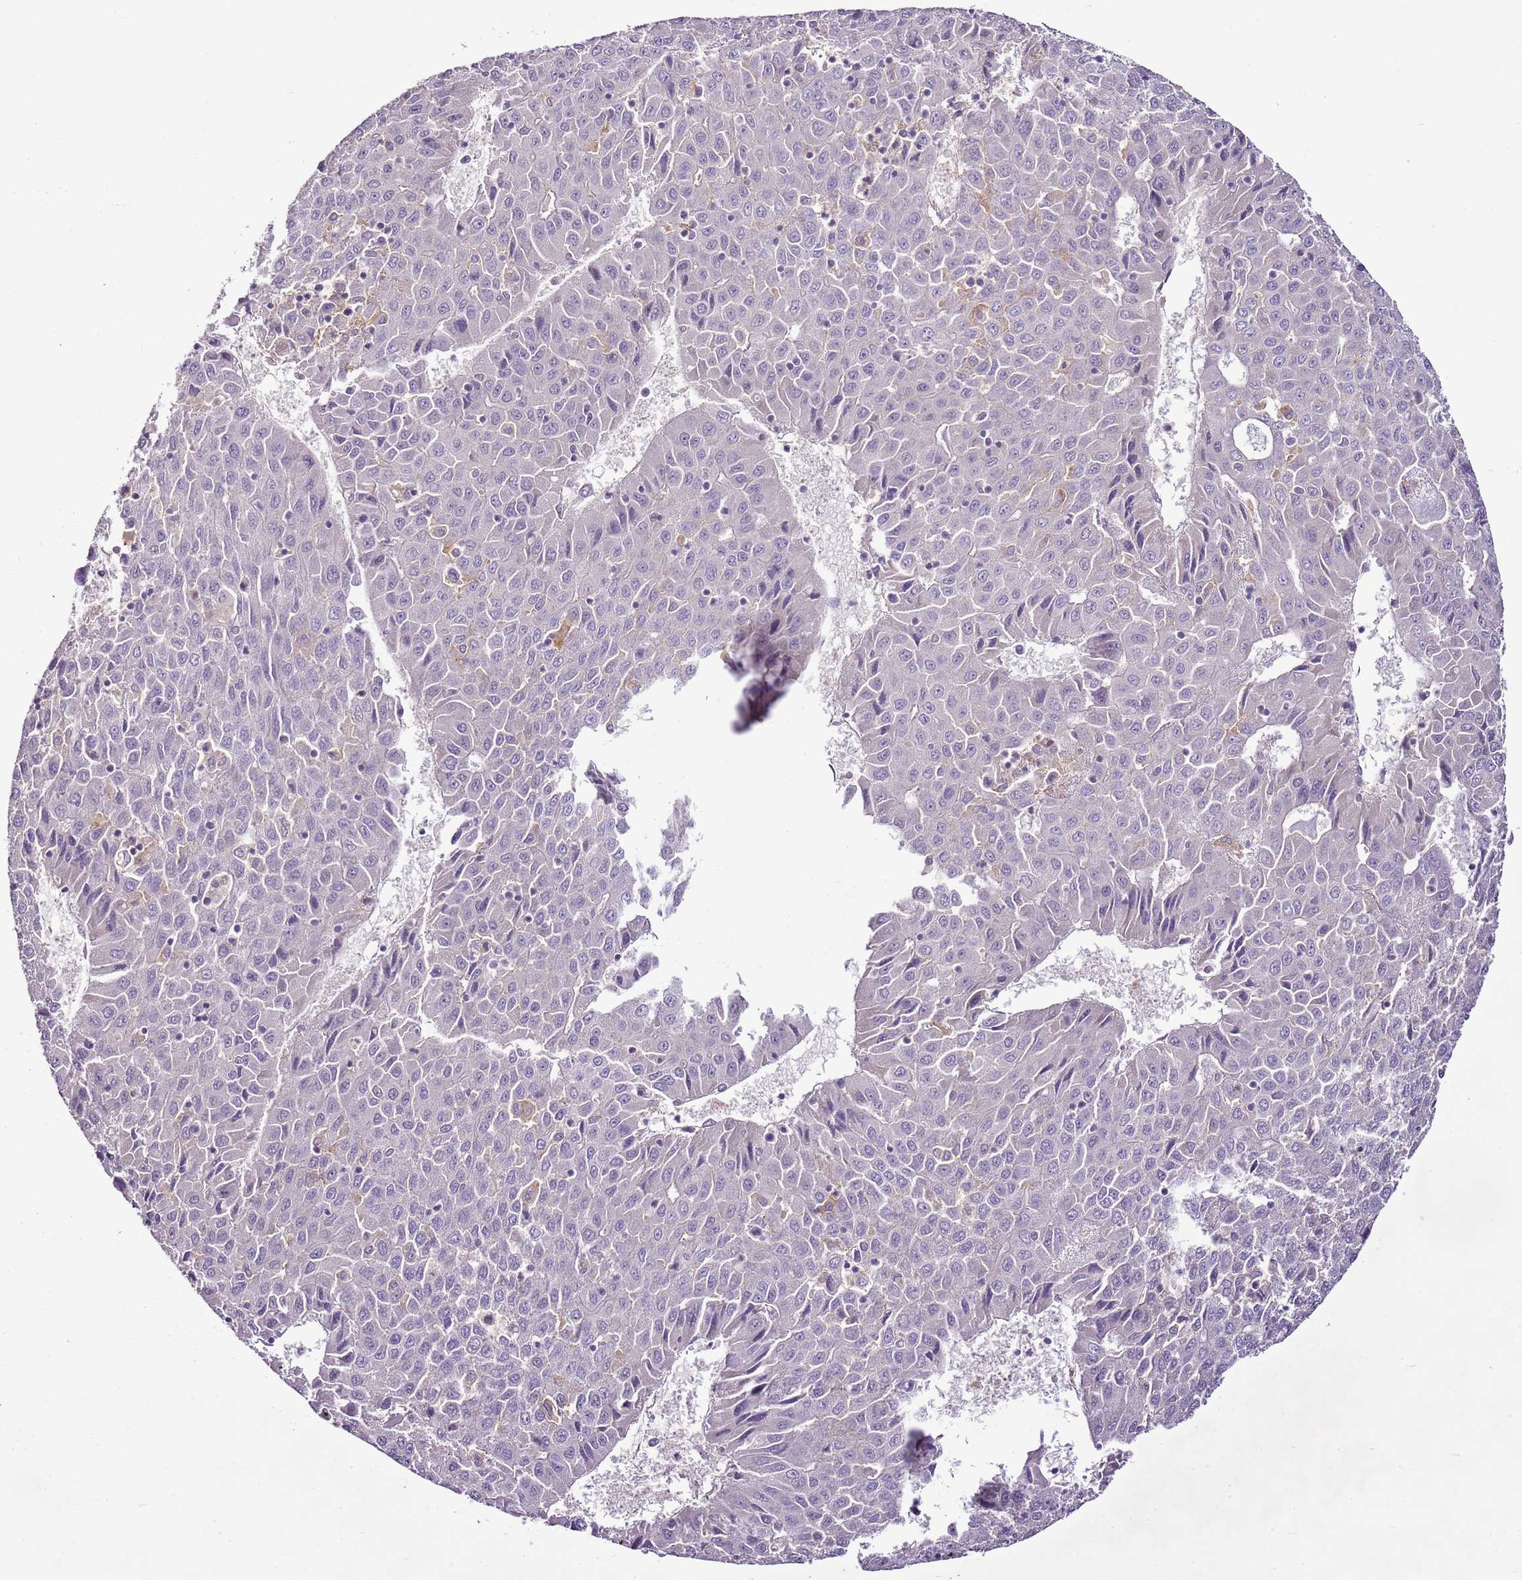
{"staining": {"intensity": "negative", "quantity": "none", "location": "none"}, "tissue": "liver cancer", "cell_type": "Tumor cells", "image_type": "cancer", "snomed": [{"axis": "morphology", "description": "Carcinoma, Hepatocellular, NOS"}, {"axis": "topography", "description": "Liver"}], "caption": "Immunohistochemistry of human hepatocellular carcinoma (liver) shows no positivity in tumor cells.", "gene": "CMKLR1", "patient": {"sex": "female", "age": 53}}